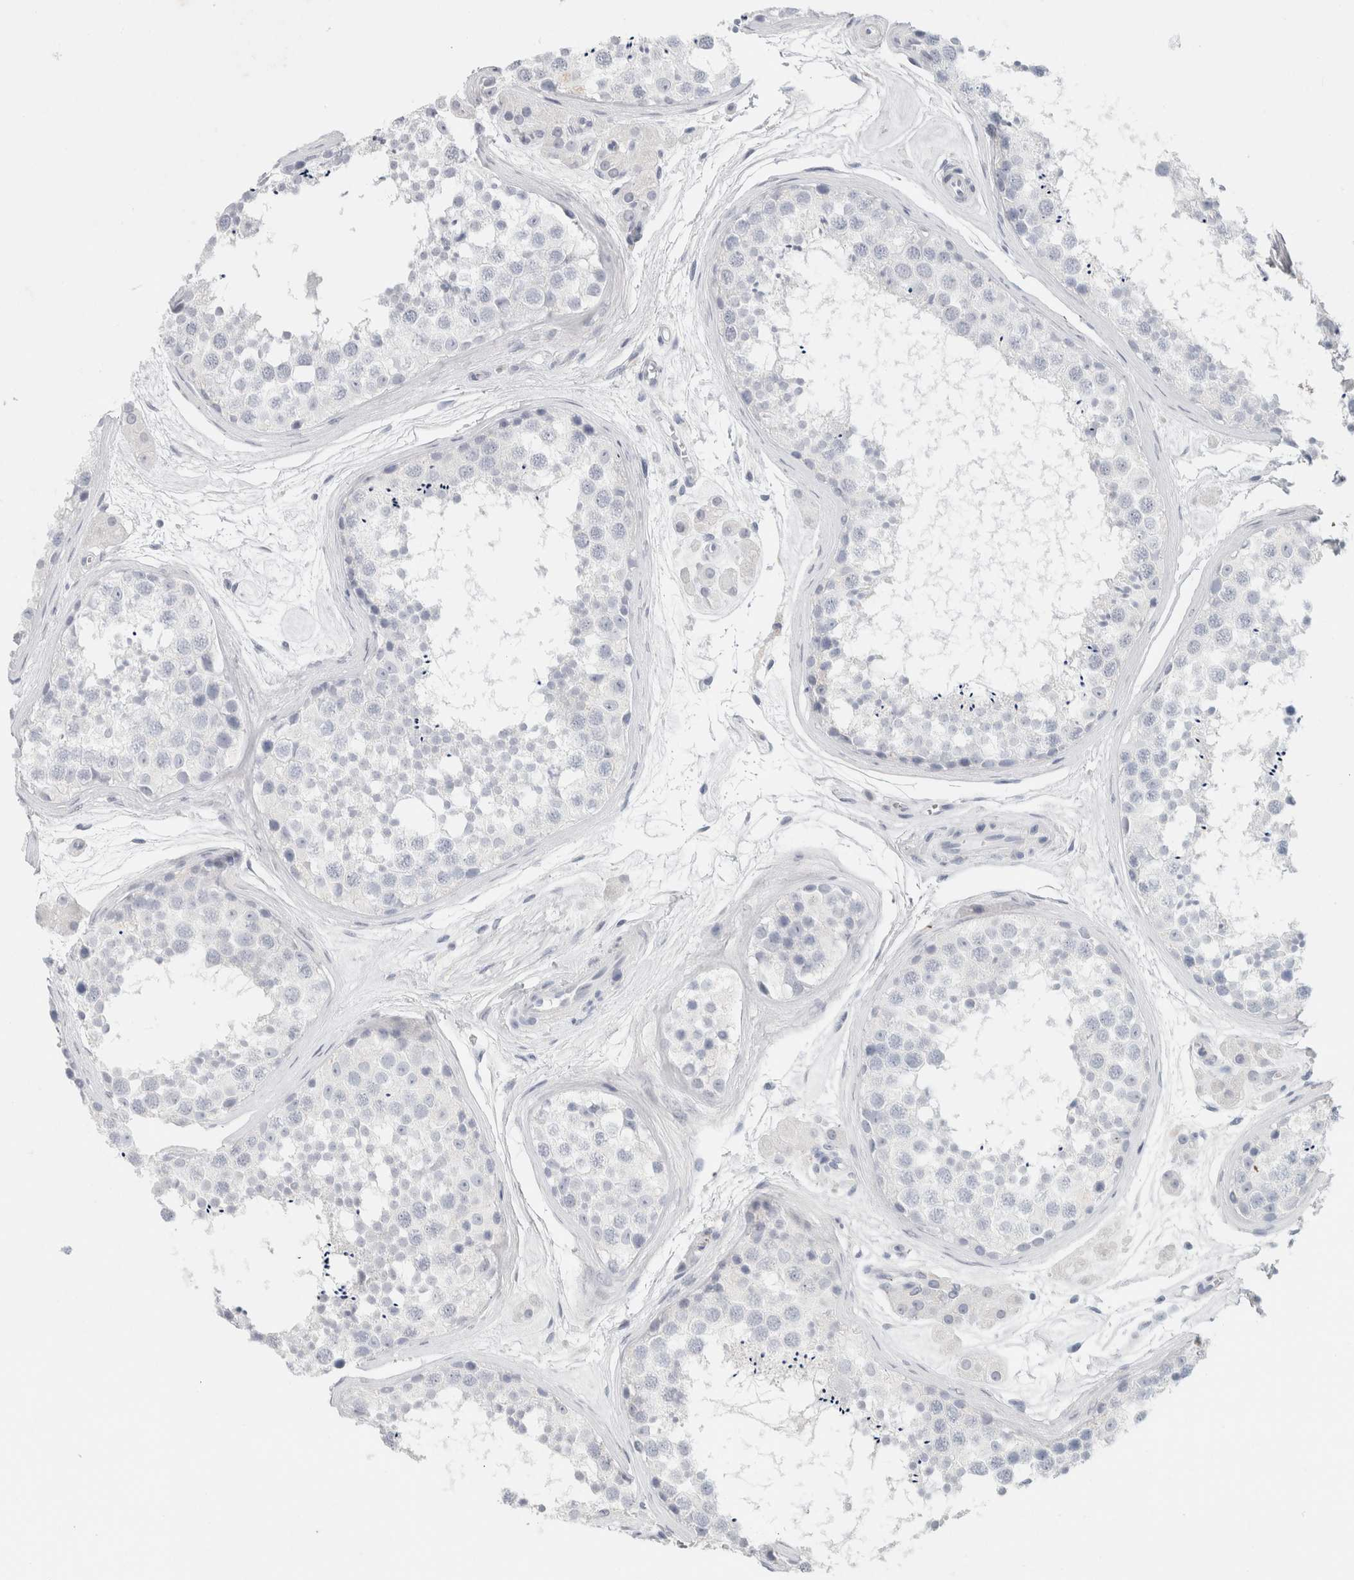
{"staining": {"intensity": "negative", "quantity": "none", "location": "none"}, "tissue": "testis", "cell_type": "Cells in seminiferous ducts", "image_type": "normal", "snomed": [{"axis": "morphology", "description": "Normal tissue, NOS"}, {"axis": "topography", "description": "Testis"}], "caption": "The immunohistochemistry (IHC) photomicrograph has no significant staining in cells in seminiferous ducts of testis. (DAB immunohistochemistry (IHC) visualized using brightfield microscopy, high magnification).", "gene": "IL6", "patient": {"sex": "male", "age": 56}}